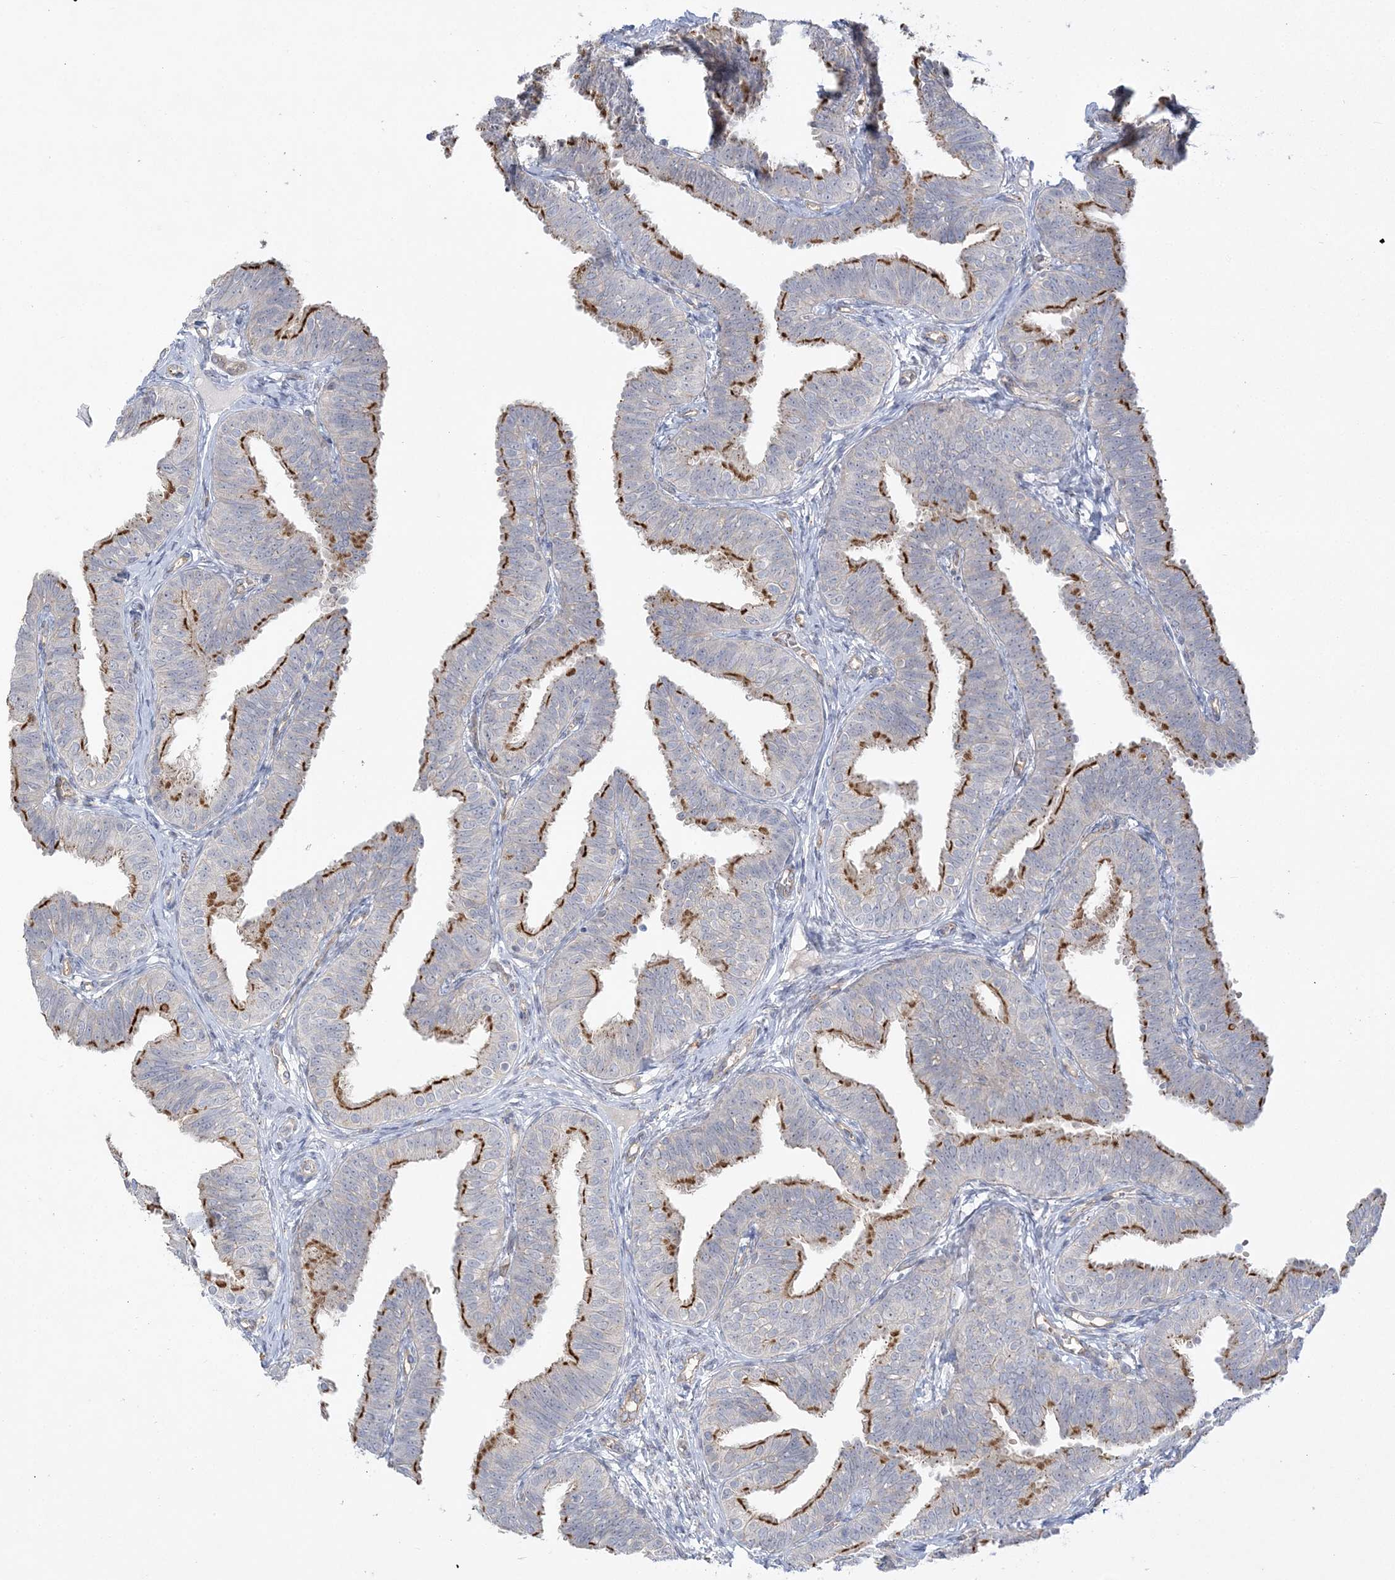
{"staining": {"intensity": "moderate", "quantity": "25%-75%", "location": "cytoplasmic/membranous"}, "tissue": "fallopian tube", "cell_type": "Glandular cells", "image_type": "normal", "snomed": [{"axis": "morphology", "description": "Normal tissue, NOS"}, {"axis": "topography", "description": "Fallopian tube"}], "caption": "IHC of benign fallopian tube displays medium levels of moderate cytoplasmic/membranous staining in approximately 25%-75% of glandular cells.", "gene": "ADAMTS12", "patient": {"sex": "female", "age": 35}}